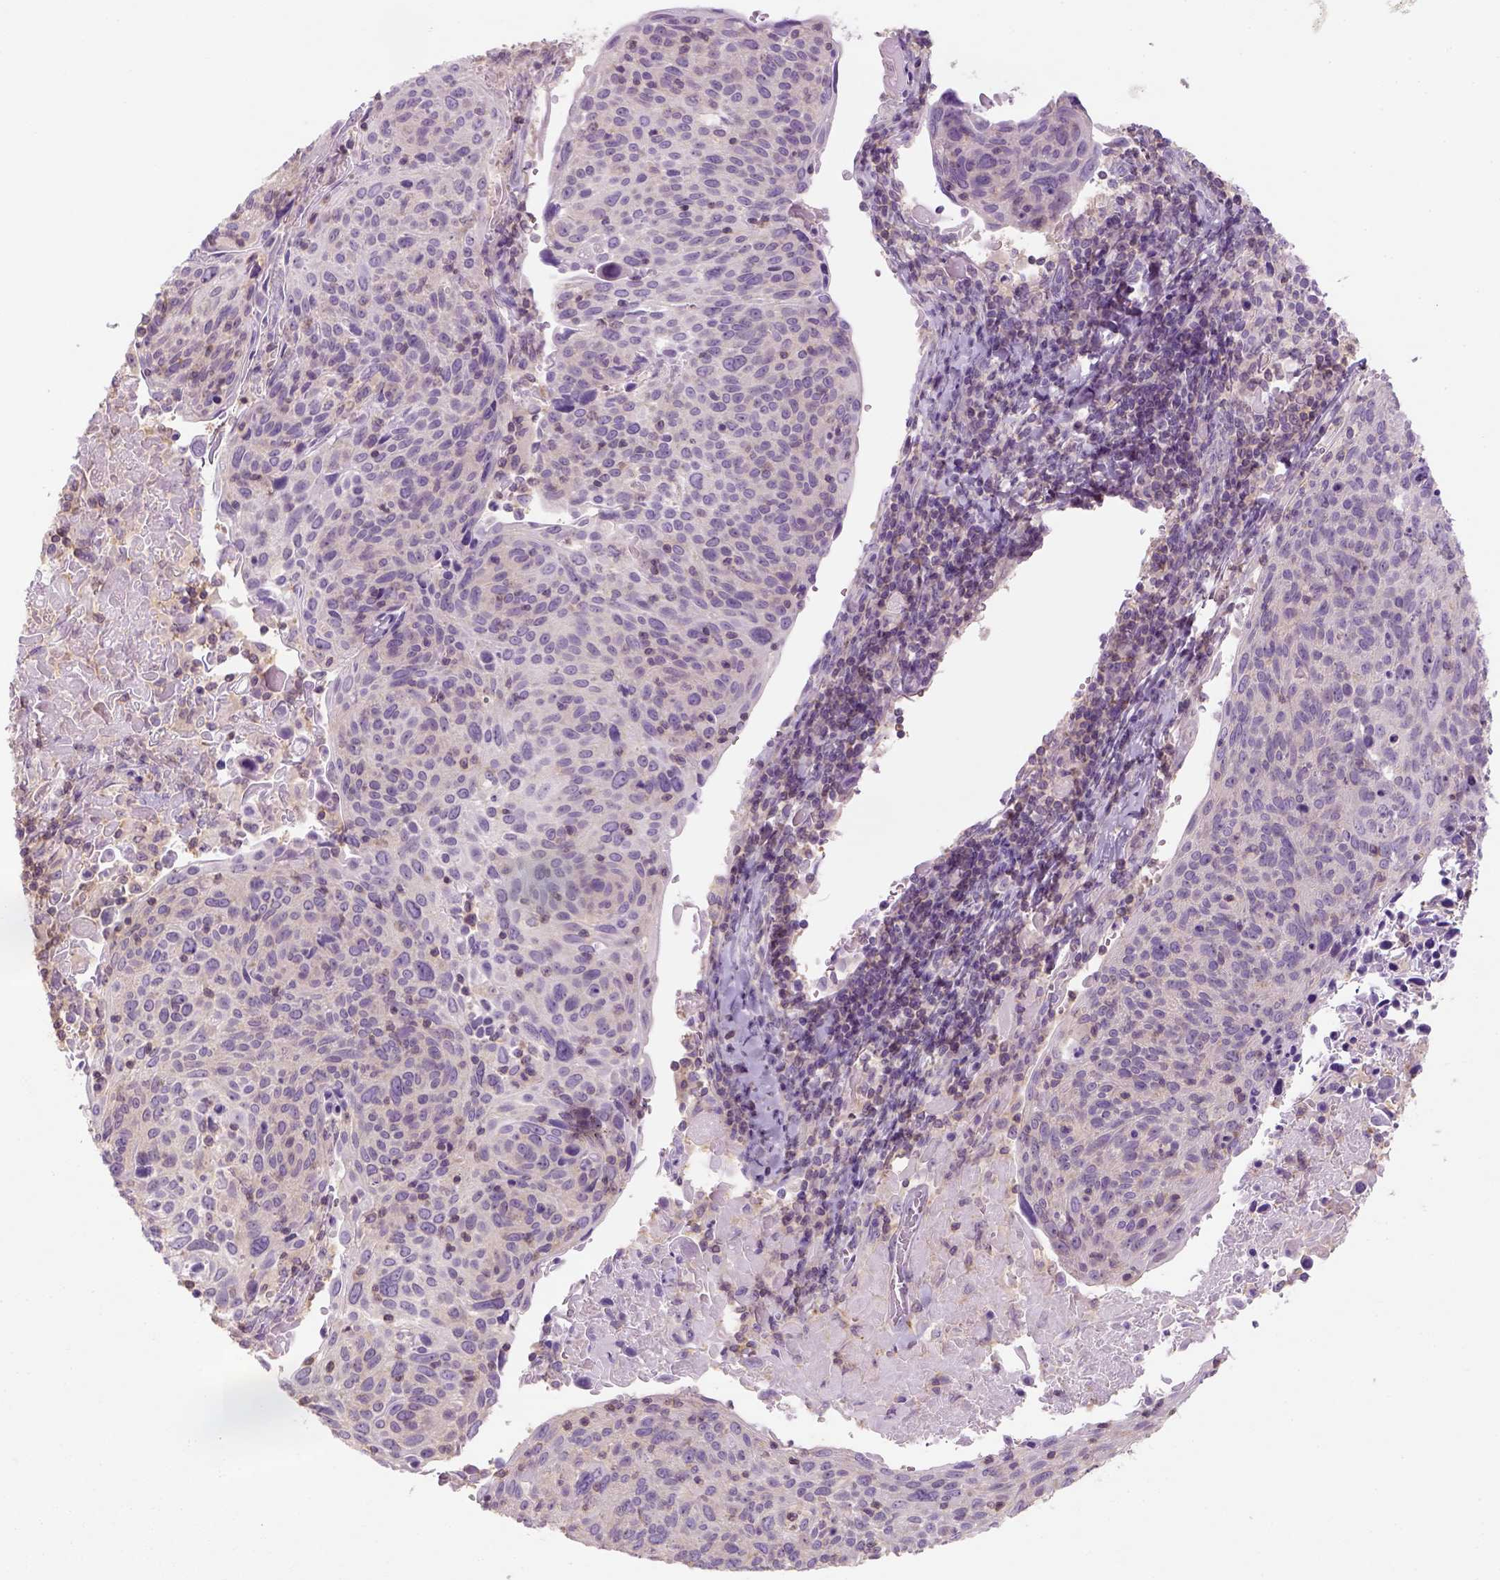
{"staining": {"intensity": "negative", "quantity": "none", "location": "none"}, "tissue": "cervical cancer", "cell_type": "Tumor cells", "image_type": "cancer", "snomed": [{"axis": "morphology", "description": "Squamous cell carcinoma, NOS"}, {"axis": "topography", "description": "Cervix"}], "caption": "DAB immunohistochemical staining of cervical squamous cell carcinoma reveals no significant staining in tumor cells. Brightfield microscopy of immunohistochemistry stained with DAB (3,3'-diaminobenzidine) (brown) and hematoxylin (blue), captured at high magnification.", "gene": "EPHB1", "patient": {"sex": "female", "age": 61}}